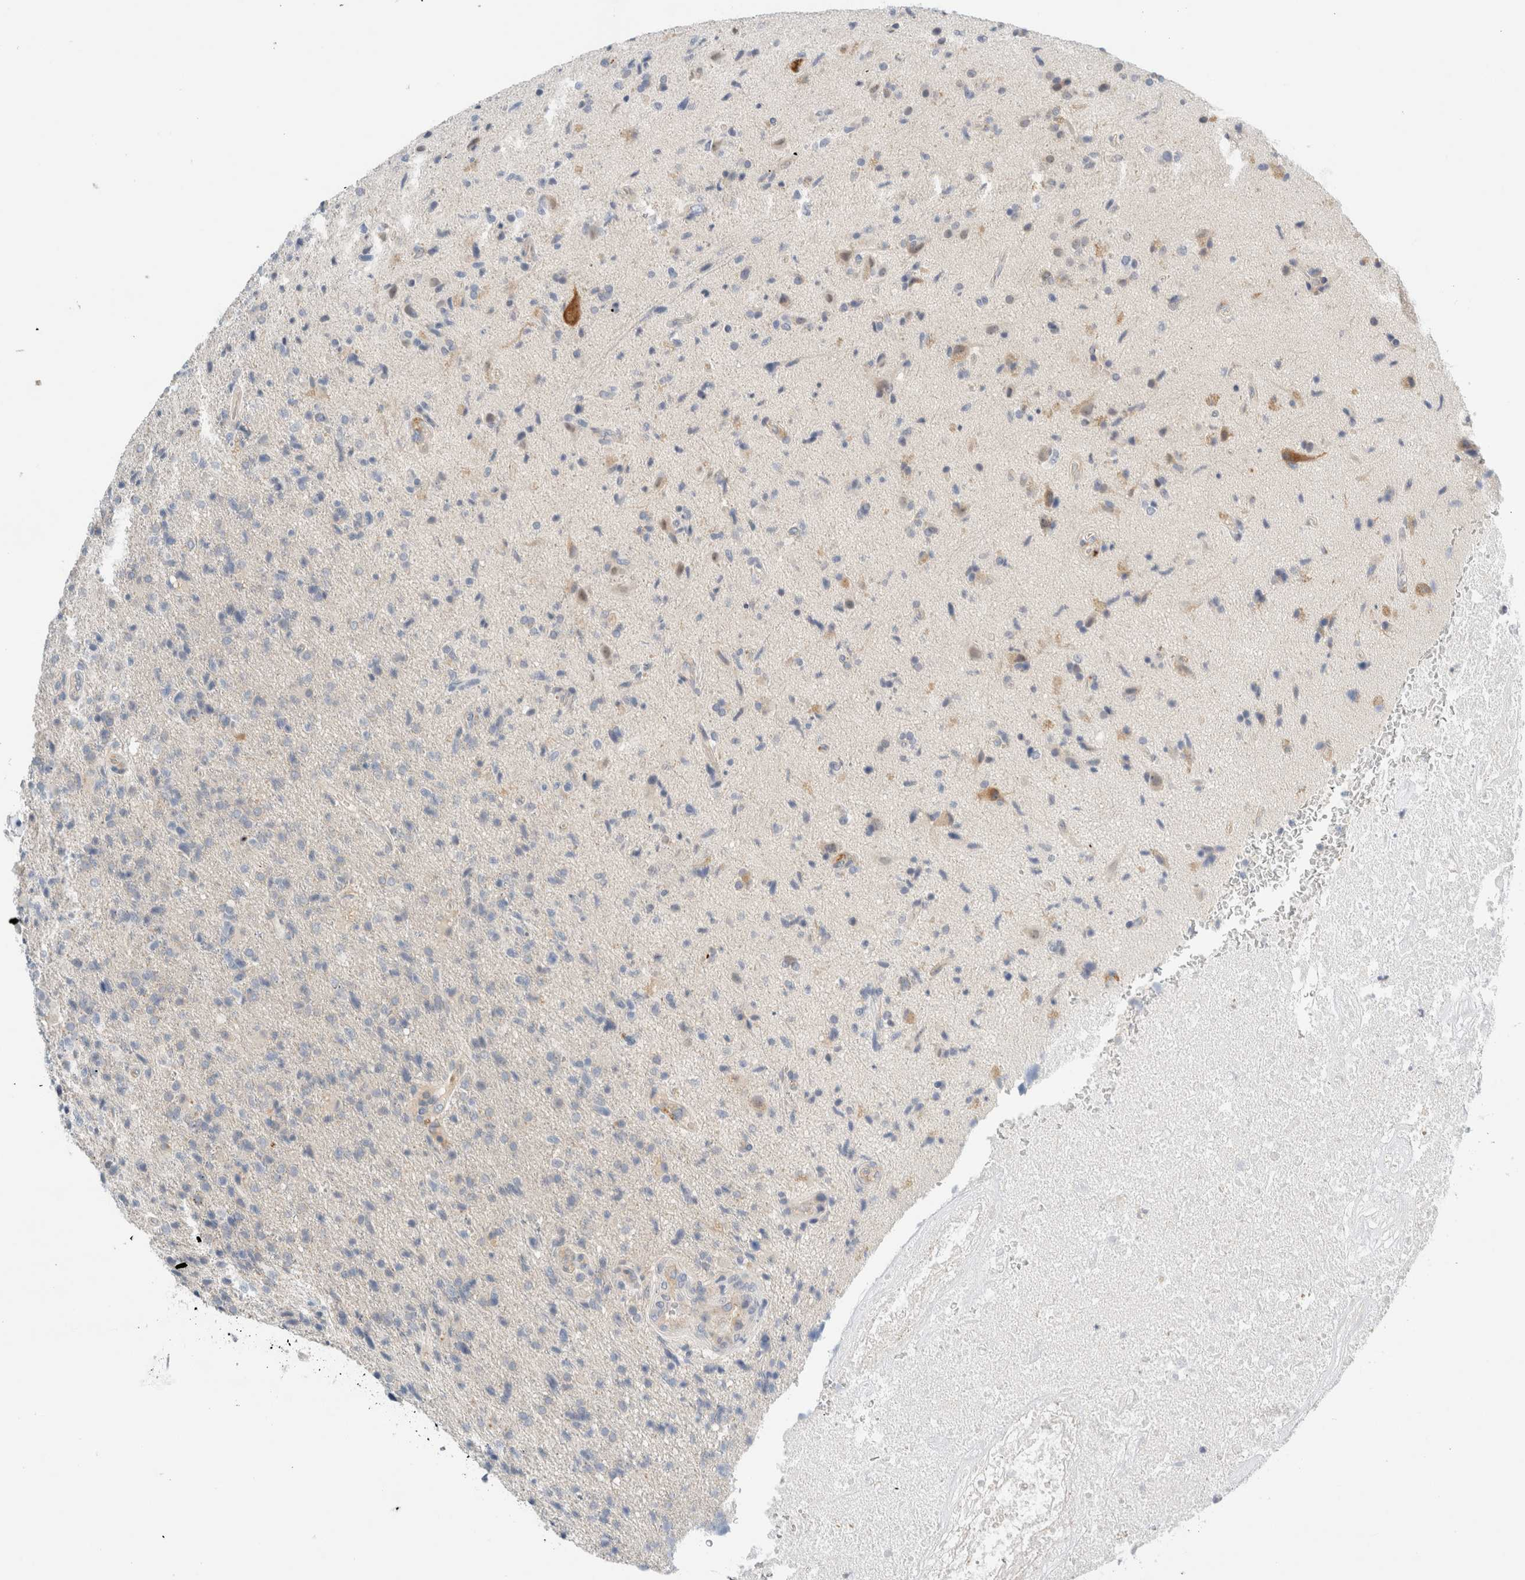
{"staining": {"intensity": "negative", "quantity": "none", "location": "none"}, "tissue": "glioma", "cell_type": "Tumor cells", "image_type": "cancer", "snomed": [{"axis": "morphology", "description": "Glioma, malignant, High grade"}, {"axis": "topography", "description": "Brain"}], "caption": "Immunohistochemistry micrograph of human malignant glioma (high-grade) stained for a protein (brown), which reveals no positivity in tumor cells.", "gene": "SDR16C5", "patient": {"sex": "male", "age": 72}}